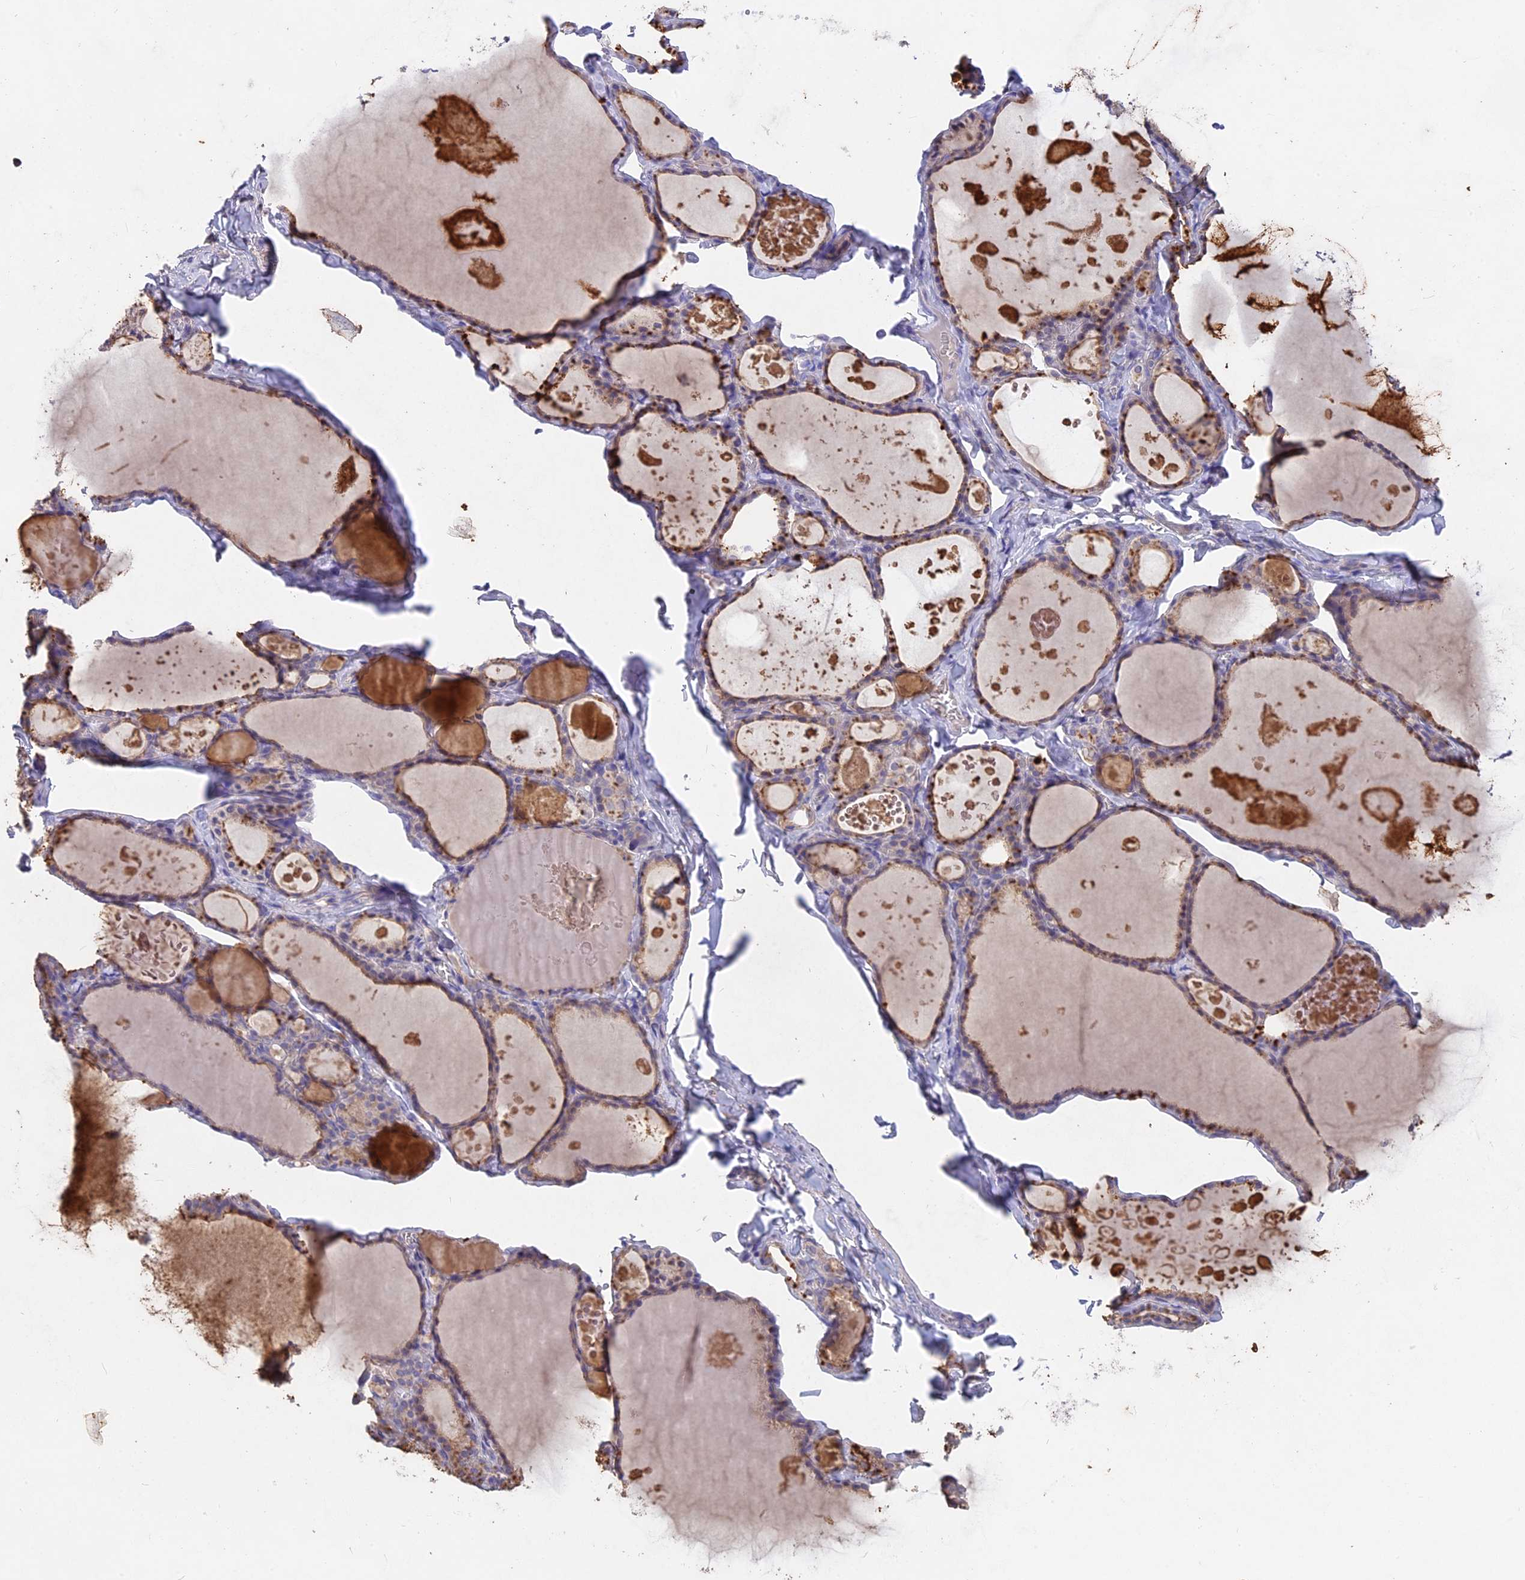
{"staining": {"intensity": "moderate", "quantity": "25%-75%", "location": "cytoplasmic/membranous"}, "tissue": "thyroid gland", "cell_type": "Glandular cells", "image_type": "normal", "snomed": [{"axis": "morphology", "description": "Normal tissue, NOS"}, {"axis": "topography", "description": "Thyroid gland"}], "caption": "Thyroid gland stained with a brown dye exhibits moderate cytoplasmic/membranous positive expression in about 25%-75% of glandular cells.", "gene": "SLC26A4", "patient": {"sex": "male", "age": 56}}